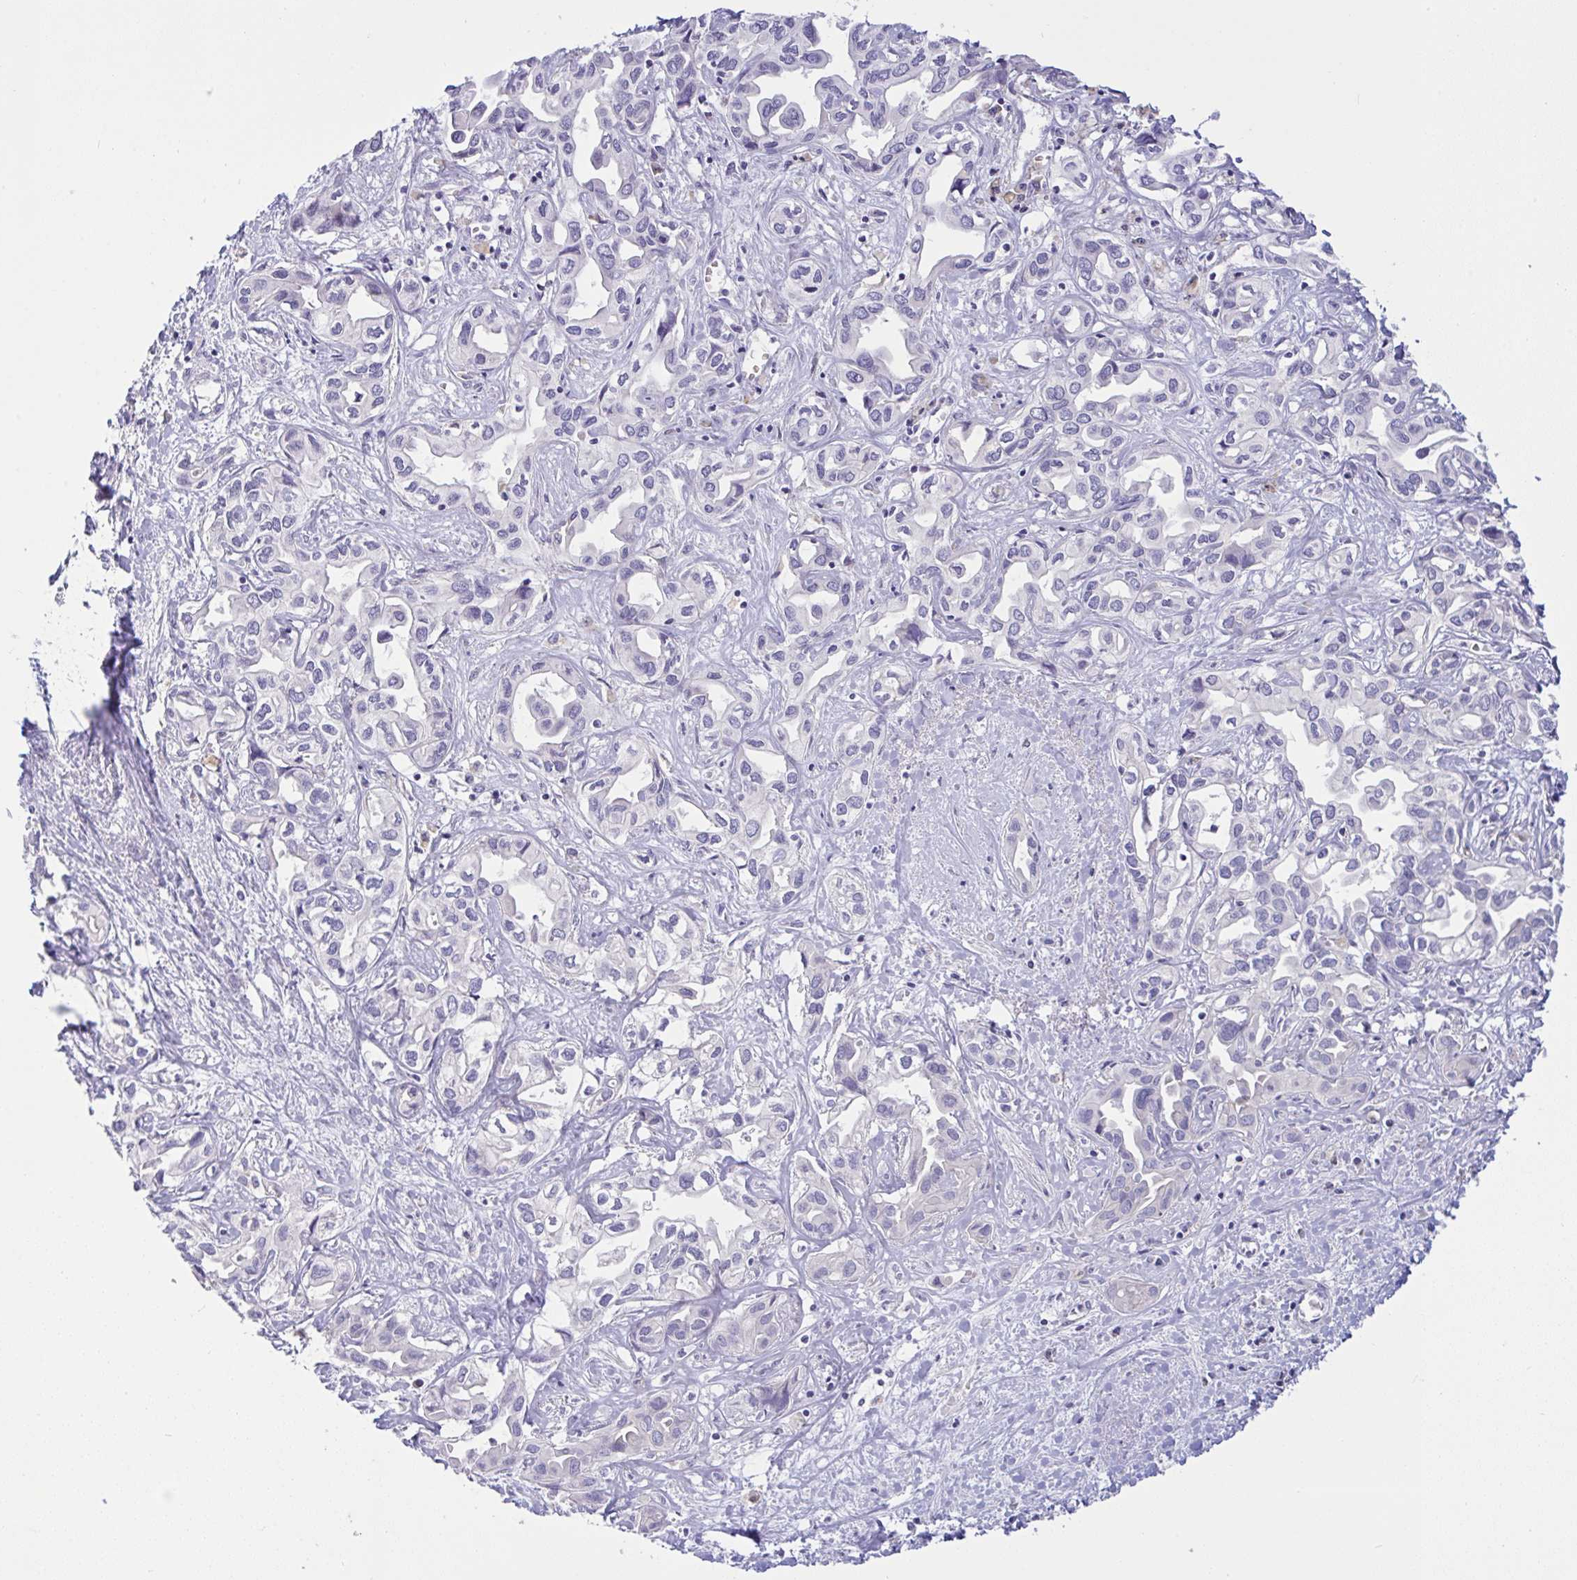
{"staining": {"intensity": "negative", "quantity": "none", "location": "none"}, "tissue": "liver cancer", "cell_type": "Tumor cells", "image_type": "cancer", "snomed": [{"axis": "morphology", "description": "Cholangiocarcinoma"}, {"axis": "topography", "description": "Liver"}], "caption": "Photomicrograph shows no significant protein expression in tumor cells of cholangiocarcinoma (liver).", "gene": "TMEM41A", "patient": {"sex": "female", "age": 64}}